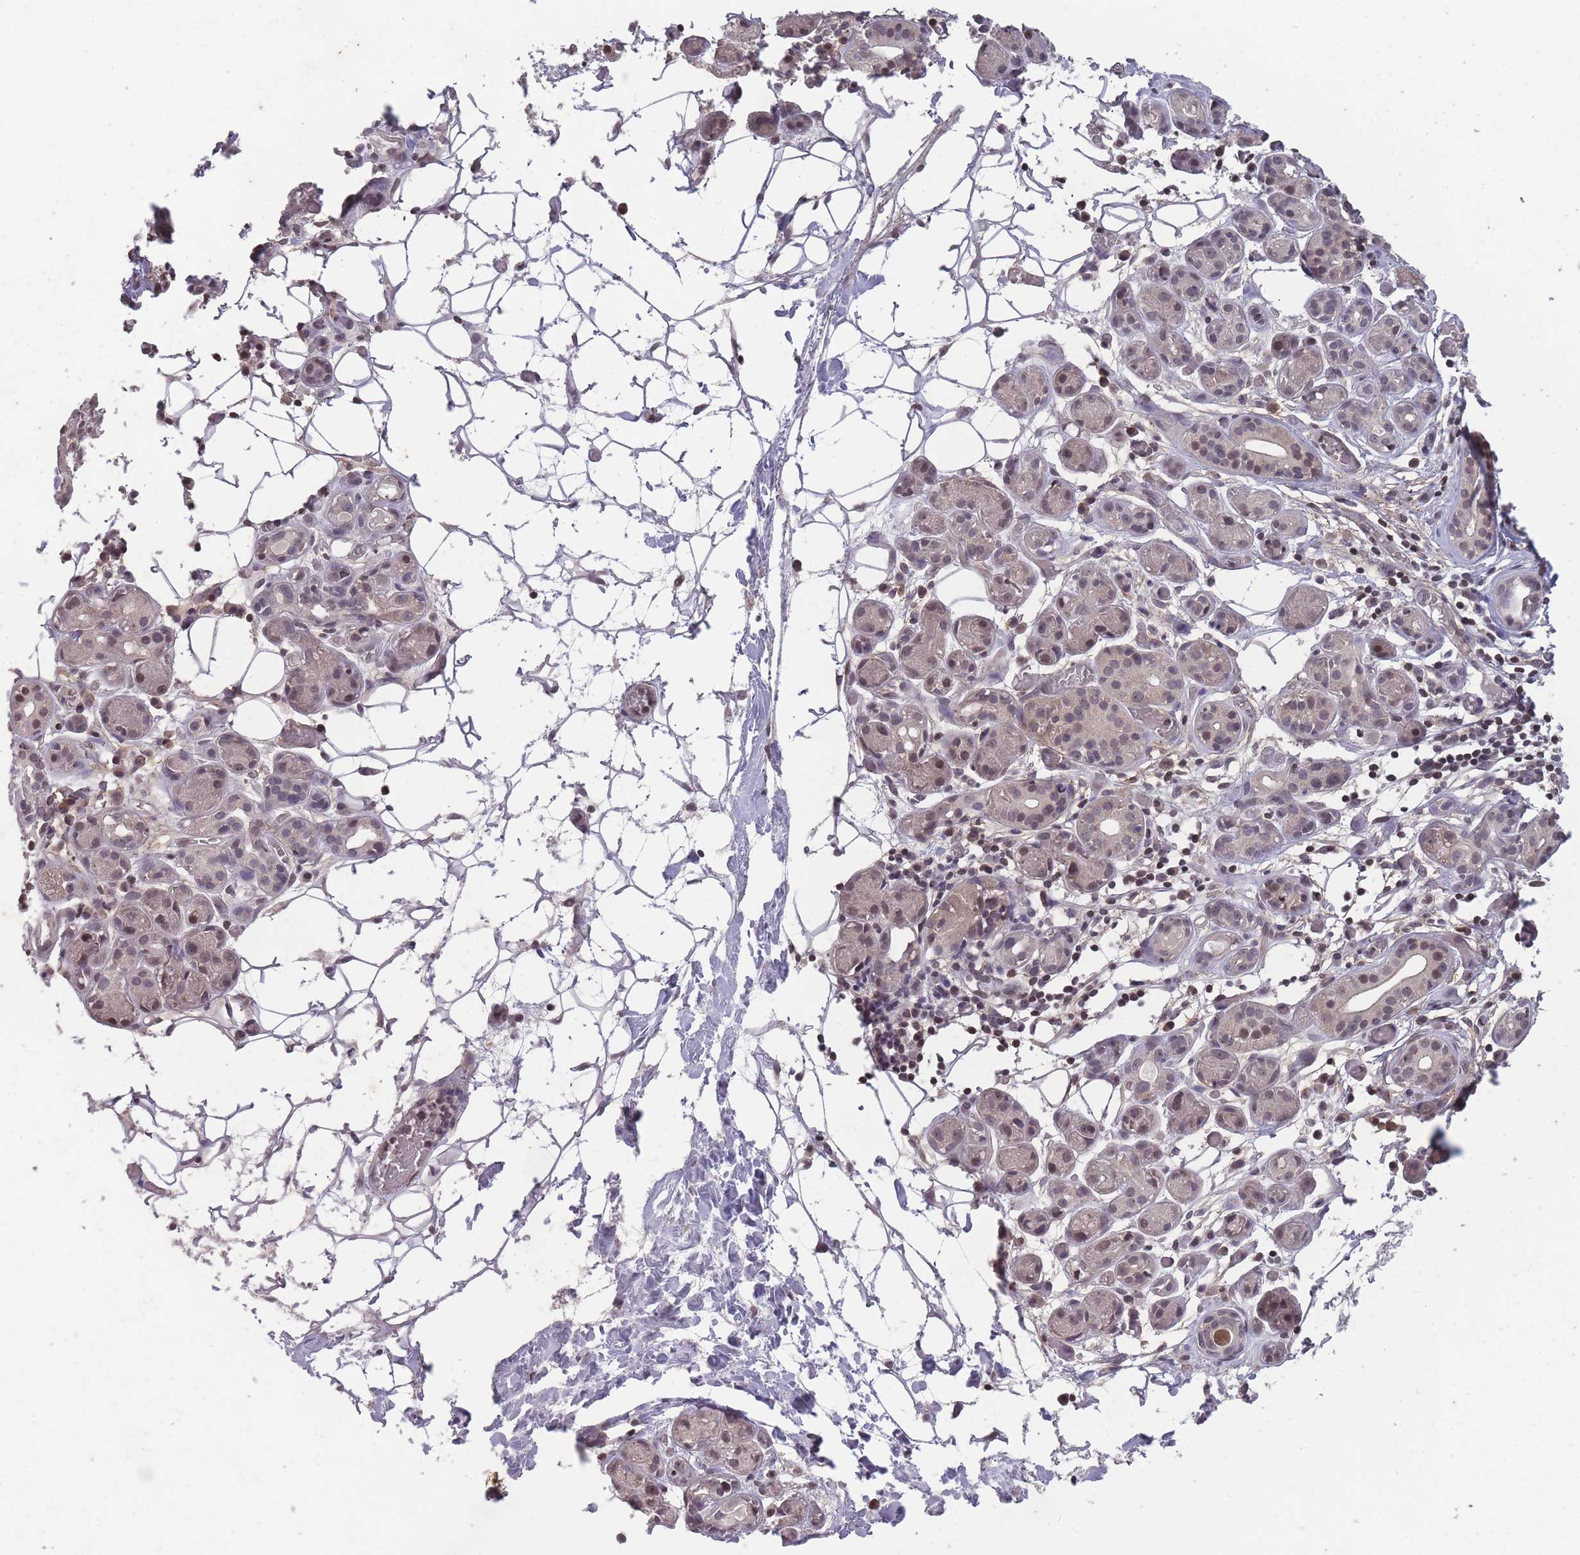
{"staining": {"intensity": "weak", "quantity": "<25%", "location": "cytoplasmic/membranous,nuclear"}, "tissue": "salivary gland", "cell_type": "Glandular cells", "image_type": "normal", "snomed": [{"axis": "morphology", "description": "Normal tissue, NOS"}, {"axis": "topography", "description": "Salivary gland"}], "caption": "Immunohistochemistry image of normal salivary gland stained for a protein (brown), which shows no staining in glandular cells.", "gene": "GGT5", "patient": {"sex": "male", "age": 82}}